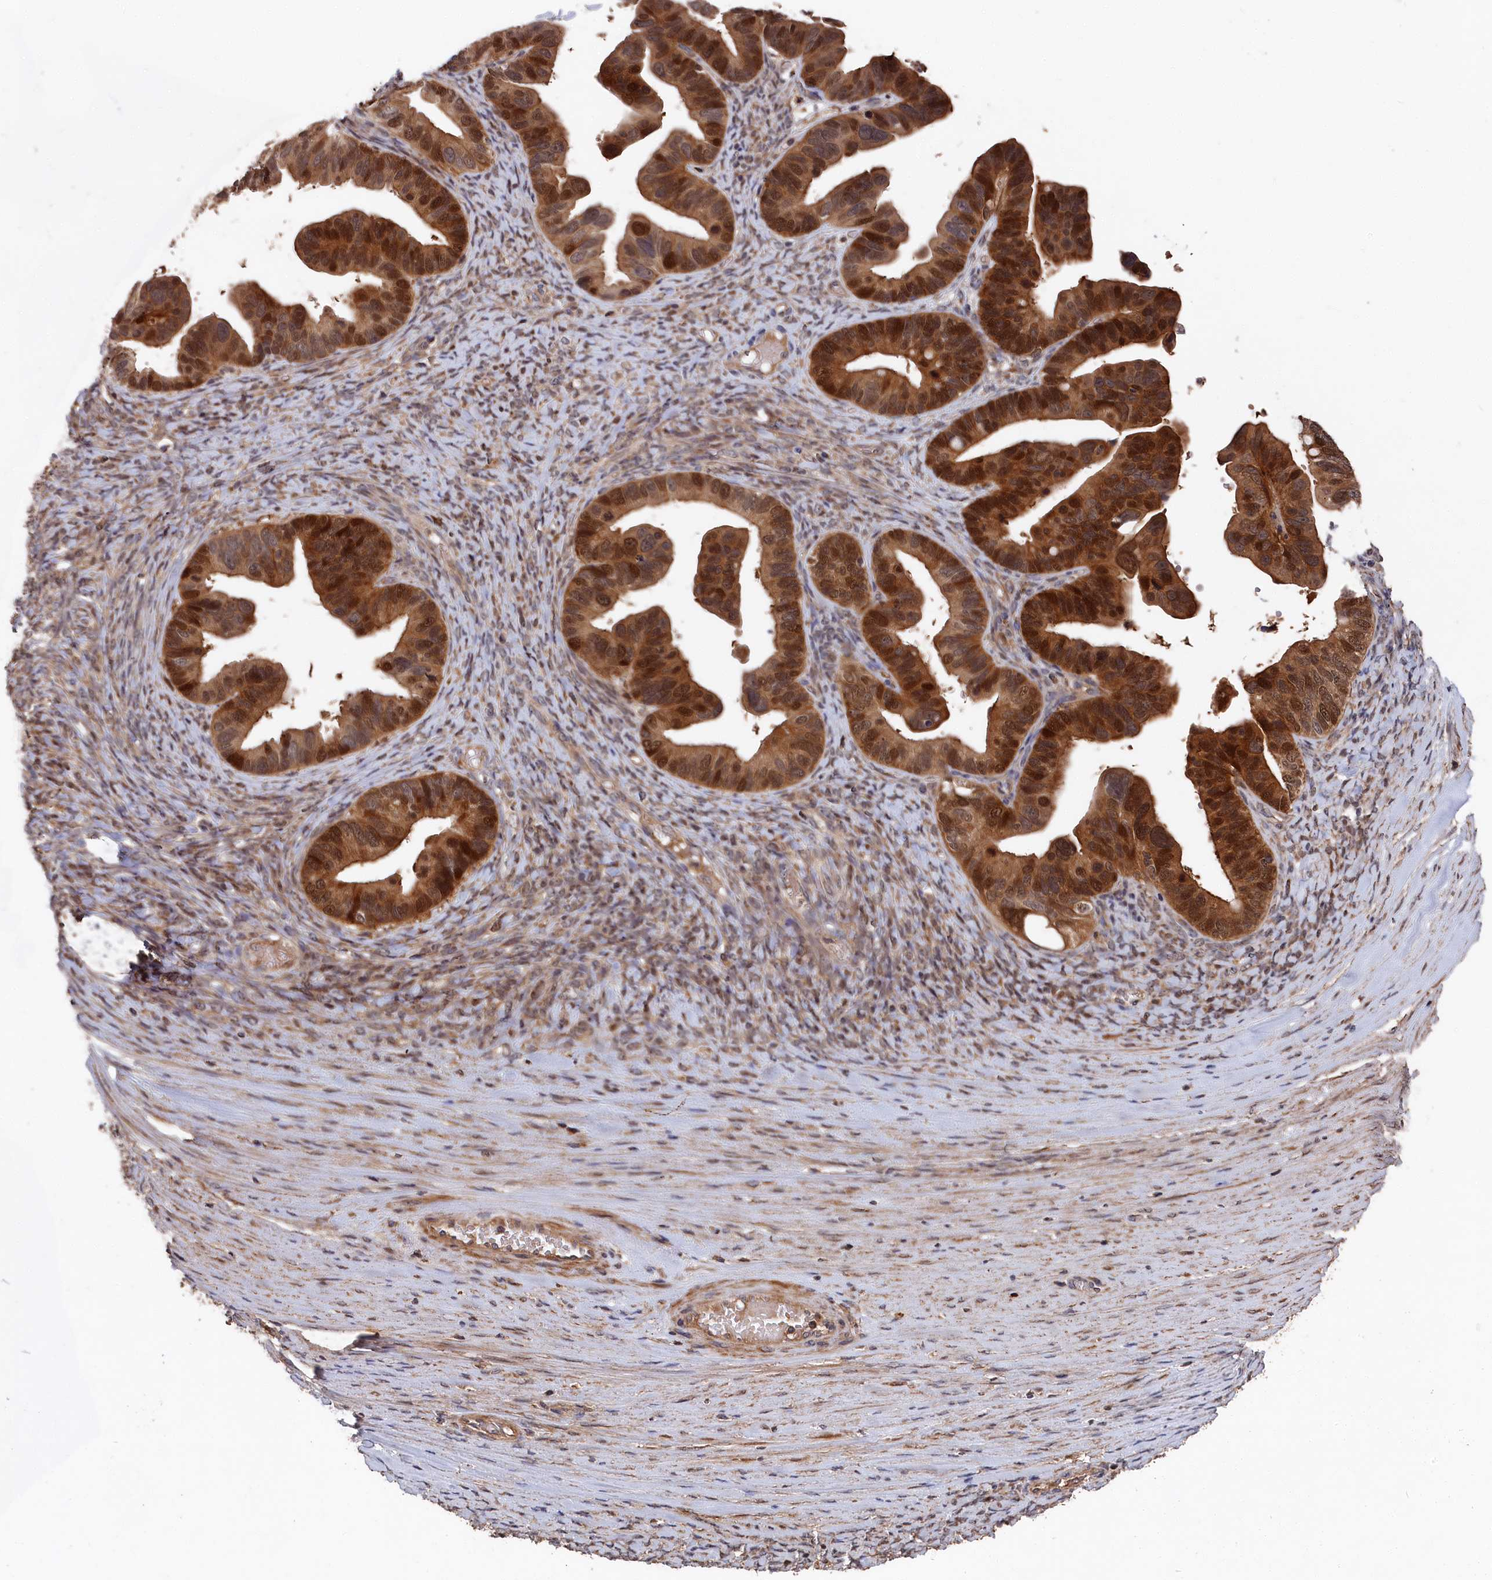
{"staining": {"intensity": "strong", "quantity": ">75%", "location": "cytoplasmic/membranous,nuclear"}, "tissue": "ovarian cancer", "cell_type": "Tumor cells", "image_type": "cancer", "snomed": [{"axis": "morphology", "description": "Cystadenocarcinoma, serous, NOS"}, {"axis": "topography", "description": "Ovary"}], "caption": "A high-resolution image shows IHC staining of serous cystadenocarcinoma (ovarian), which shows strong cytoplasmic/membranous and nuclear staining in about >75% of tumor cells.", "gene": "RMI2", "patient": {"sex": "female", "age": 56}}